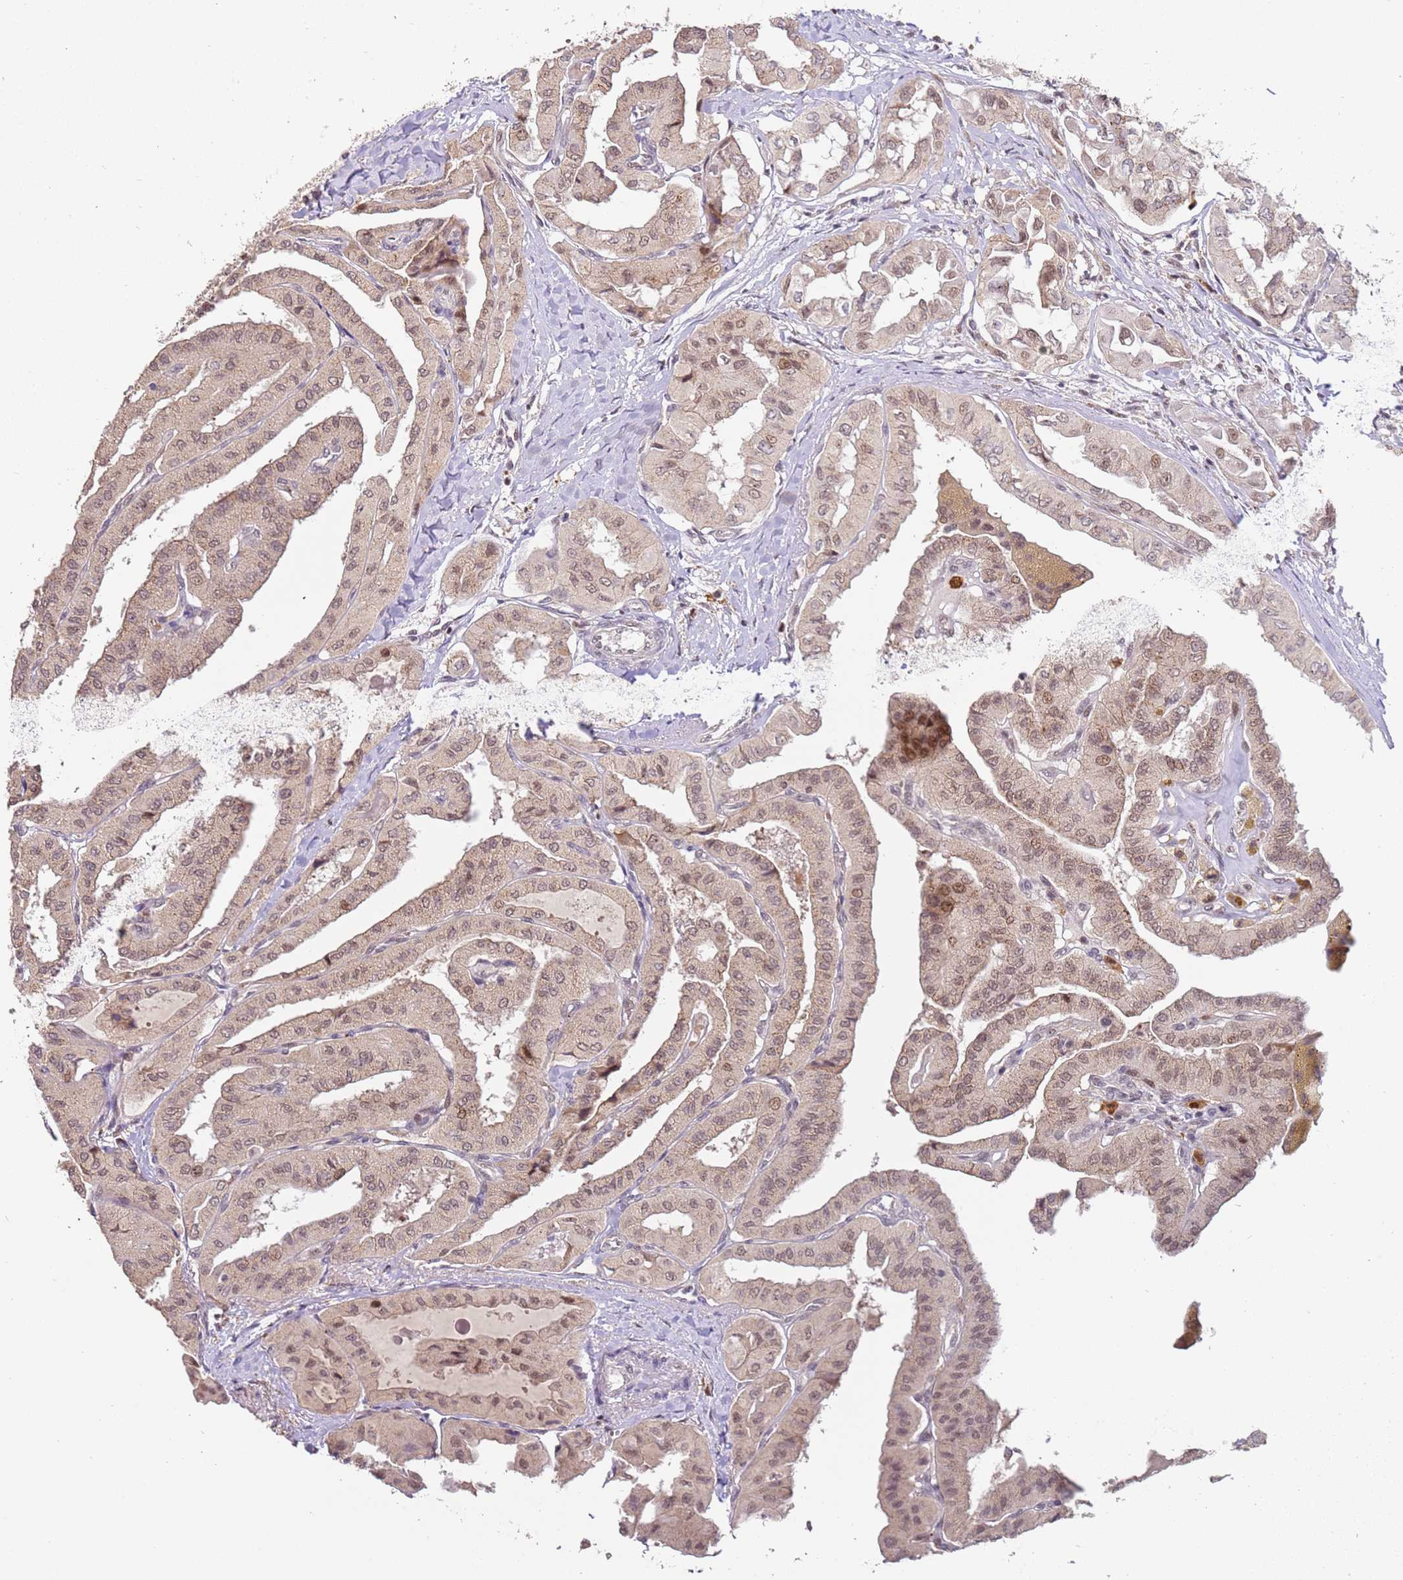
{"staining": {"intensity": "weak", "quantity": "25%-75%", "location": "nuclear"}, "tissue": "thyroid cancer", "cell_type": "Tumor cells", "image_type": "cancer", "snomed": [{"axis": "morphology", "description": "Papillary adenocarcinoma, NOS"}, {"axis": "topography", "description": "Thyroid gland"}], "caption": "Immunohistochemical staining of thyroid cancer (papillary adenocarcinoma) shows low levels of weak nuclear staining in approximately 25%-75% of tumor cells.", "gene": "LGALSL", "patient": {"sex": "female", "age": 59}}